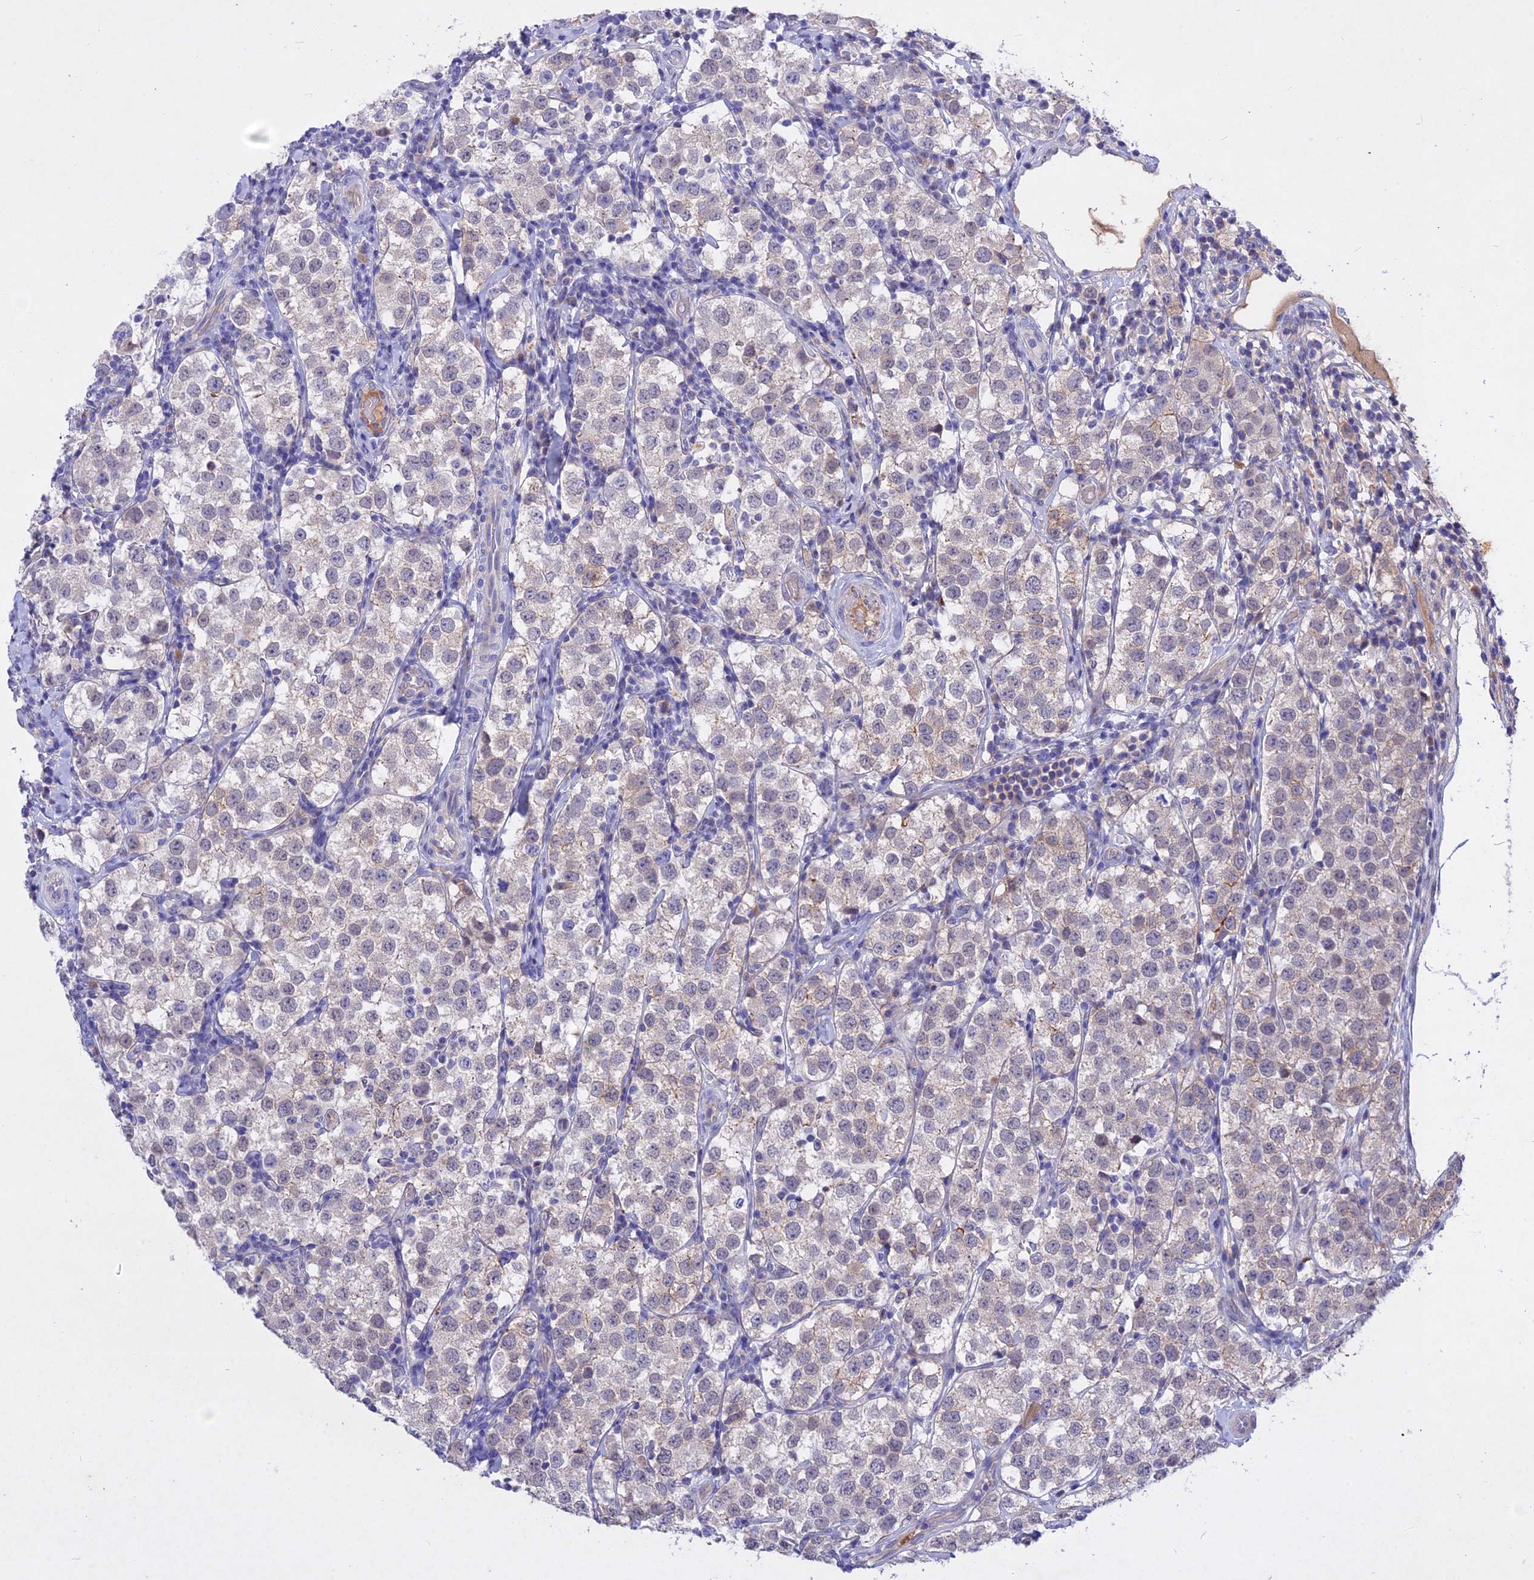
{"staining": {"intensity": "weak", "quantity": "<25%", "location": "cytoplasmic/membranous"}, "tissue": "testis cancer", "cell_type": "Tumor cells", "image_type": "cancer", "snomed": [{"axis": "morphology", "description": "Seminoma, NOS"}, {"axis": "topography", "description": "Testis"}], "caption": "Immunohistochemistry (IHC) micrograph of neoplastic tissue: human testis seminoma stained with DAB (3,3'-diaminobenzidine) exhibits no significant protein positivity in tumor cells.", "gene": "GK5", "patient": {"sex": "male", "age": 34}}